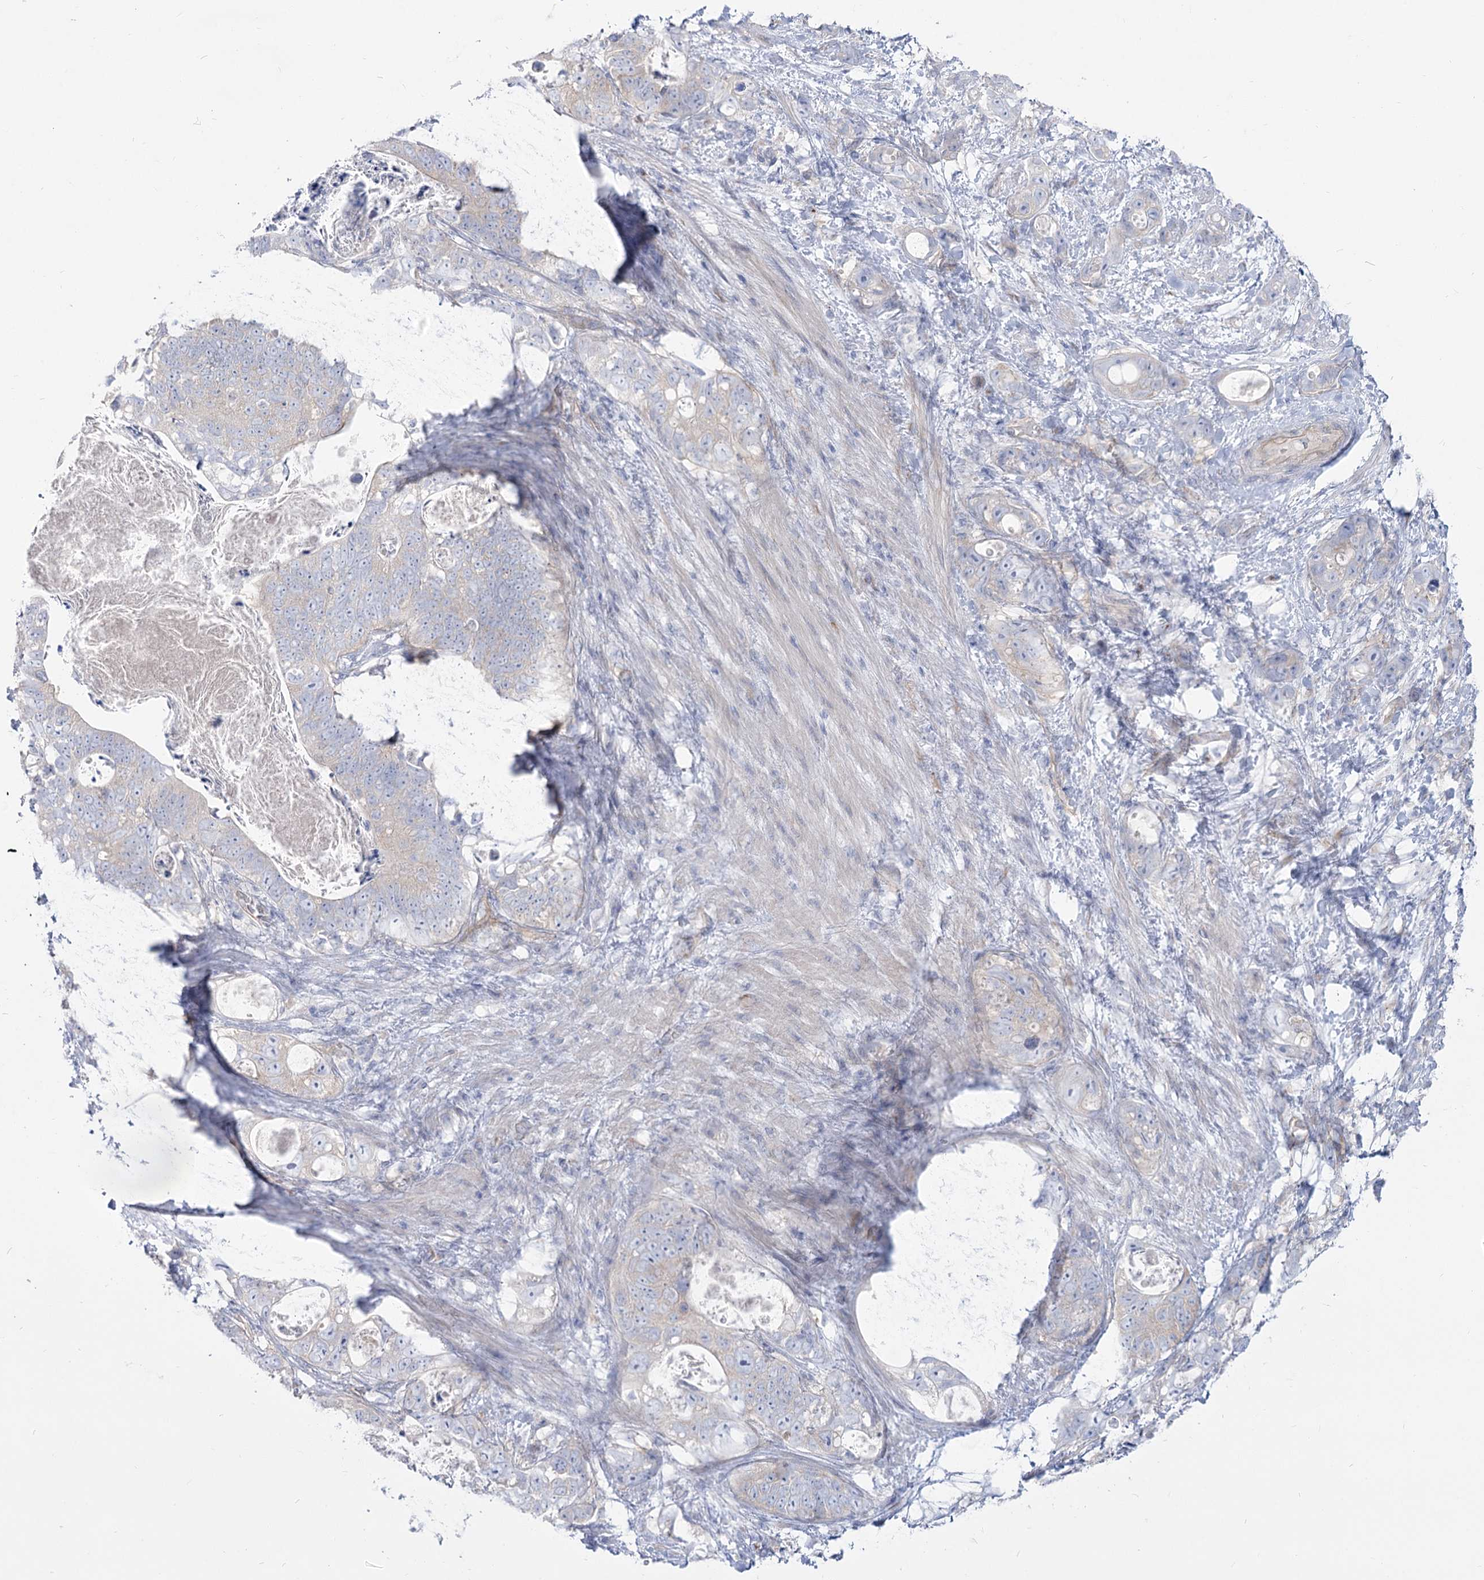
{"staining": {"intensity": "negative", "quantity": "none", "location": "none"}, "tissue": "stomach cancer", "cell_type": "Tumor cells", "image_type": "cancer", "snomed": [{"axis": "morphology", "description": "Normal tissue, NOS"}, {"axis": "morphology", "description": "Adenocarcinoma, NOS"}, {"axis": "topography", "description": "Stomach"}], "caption": "A high-resolution histopathology image shows immunohistochemistry staining of stomach cancer, which reveals no significant expression in tumor cells.", "gene": "SUOX", "patient": {"sex": "female", "age": 89}}